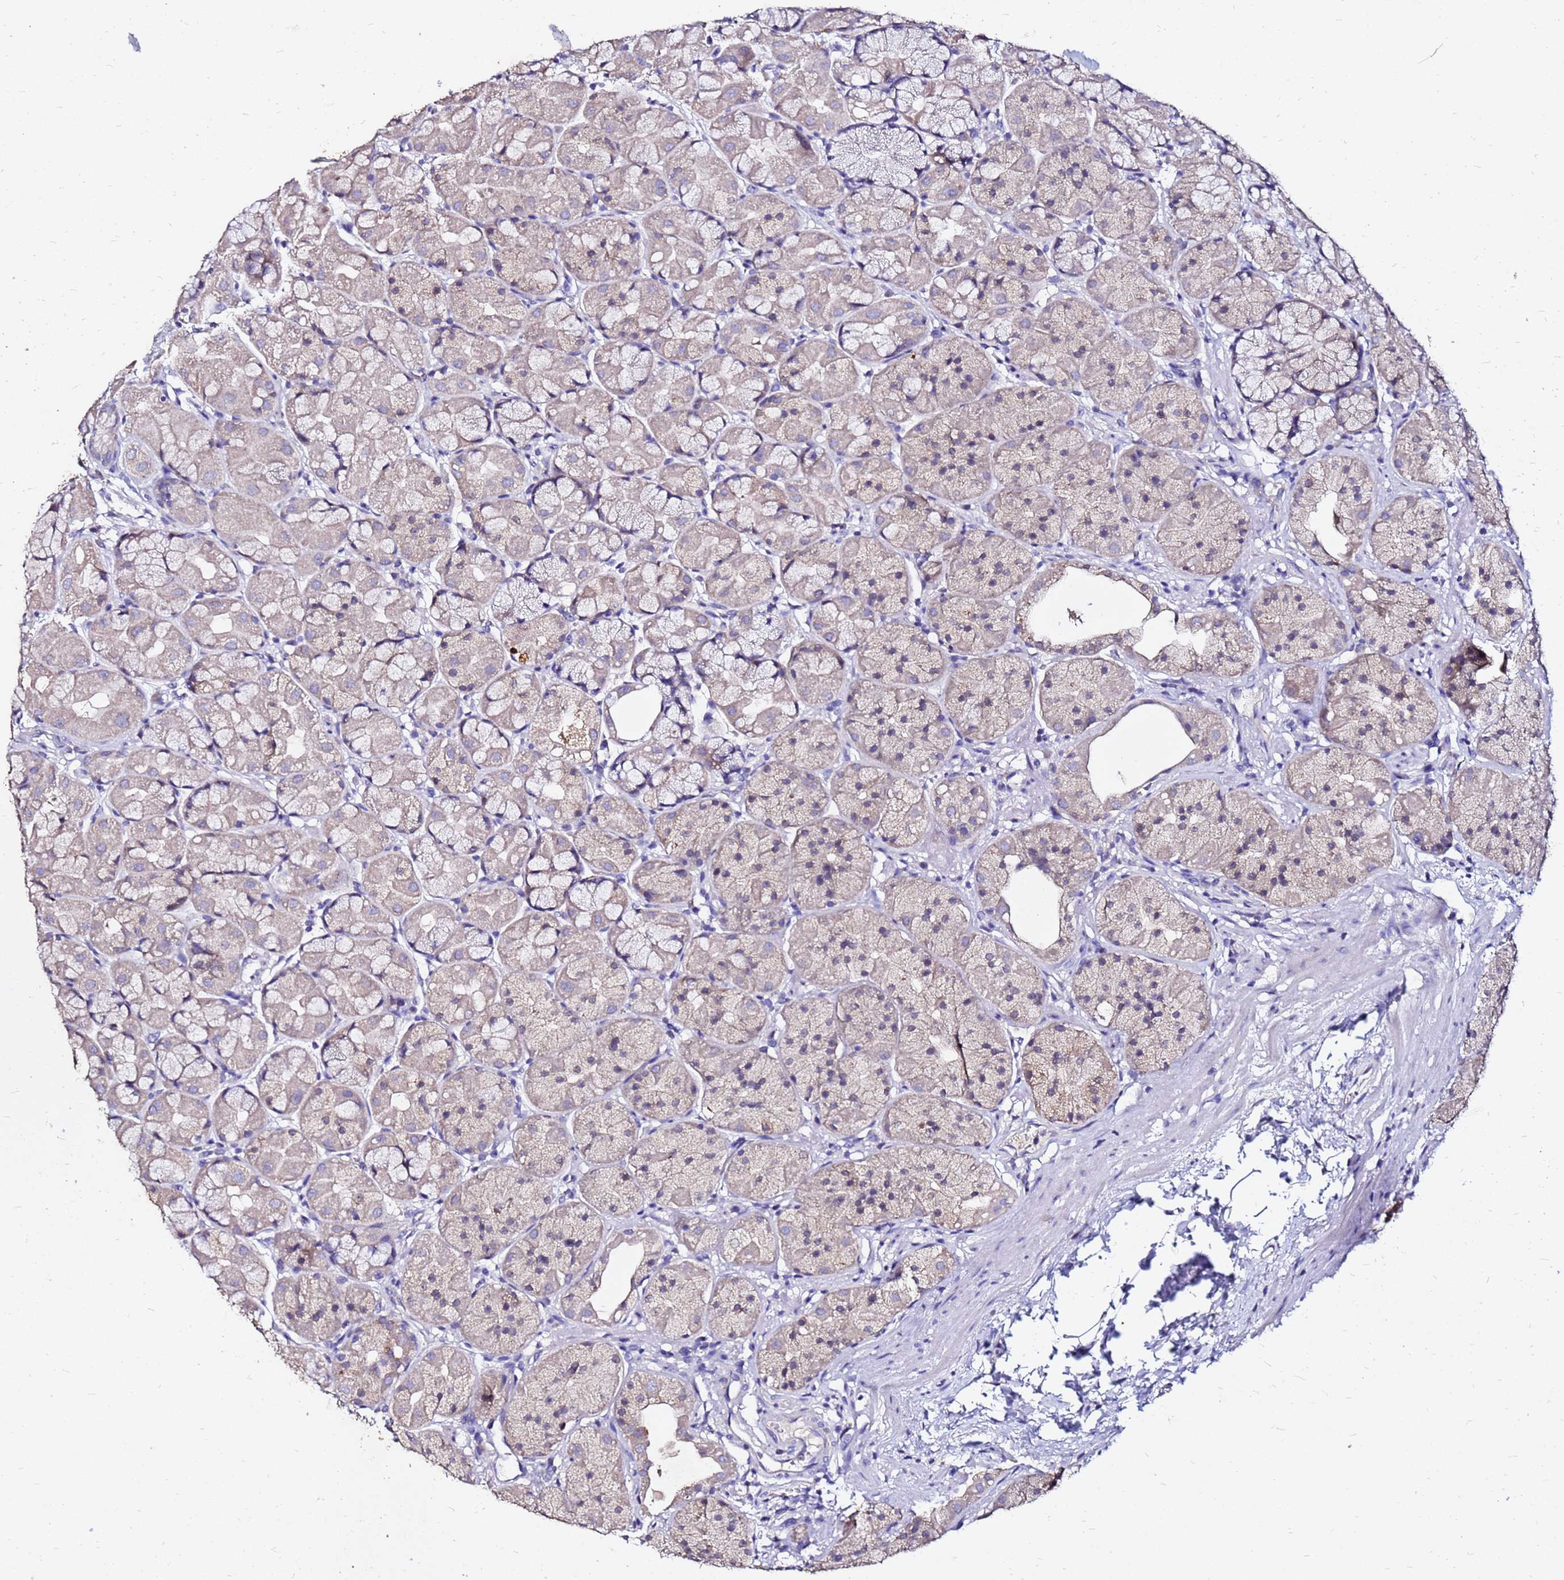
{"staining": {"intensity": "weak", "quantity": "<25%", "location": "cytoplasmic/membranous"}, "tissue": "stomach", "cell_type": "Glandular cells", "image_type": "normal", "snomed": [{"axis": "morphology", "description": "Normal tissue, NOS"}, {"axis": "topography", "description": "Stomach"}], "caption": "This is a photomicrograph of immunohistochemistry (IHC) staining of unremarkable stomach, which shows no staining in glandular cells.", "gene": "FAM183A", "patient": {"sex": "male", "age": 57}}